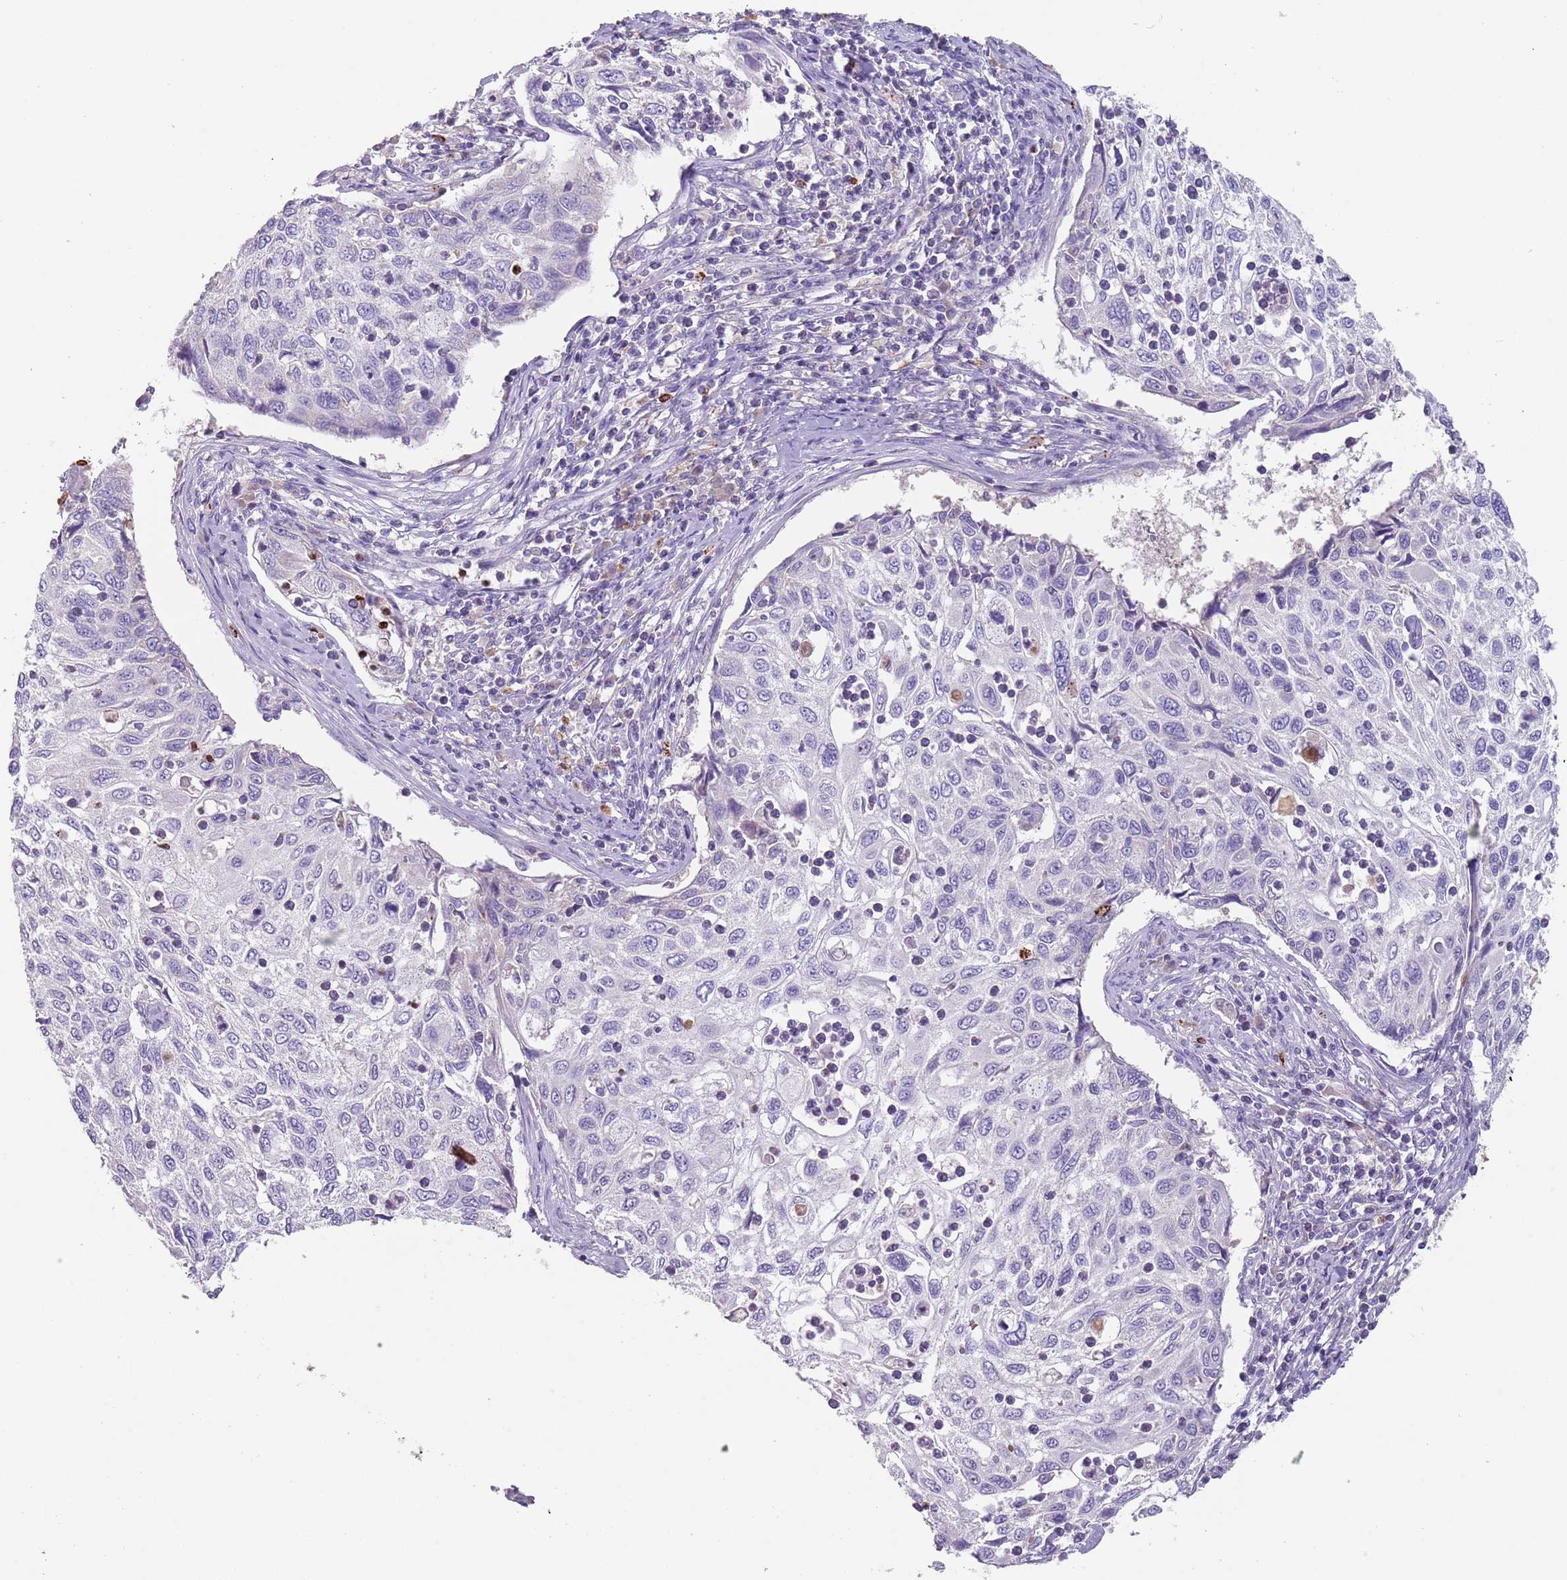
{"staining": {"intensity": "negative", "quantity": "none", "location": "none"}, "tissue": "cervical cancer", "cell_type": "Tumor cells", "image_type": "cancer", "snomed": [{"axis": "morphology", "description": "Squamous cell carcinoma, NOS"}, {"axis": "topography", "description": "Cervix"}], "caption": "High magnification brightfield microscopy of cervical squamous cell carcinoma stained with DAB (3,3'-diaminobenzidine) (brown) and counterstained with hematoxylin (blue): tumor cells show no significant positivity.", "gene": "TMEM251", "patient": {"sex": "female", "age": 70}}